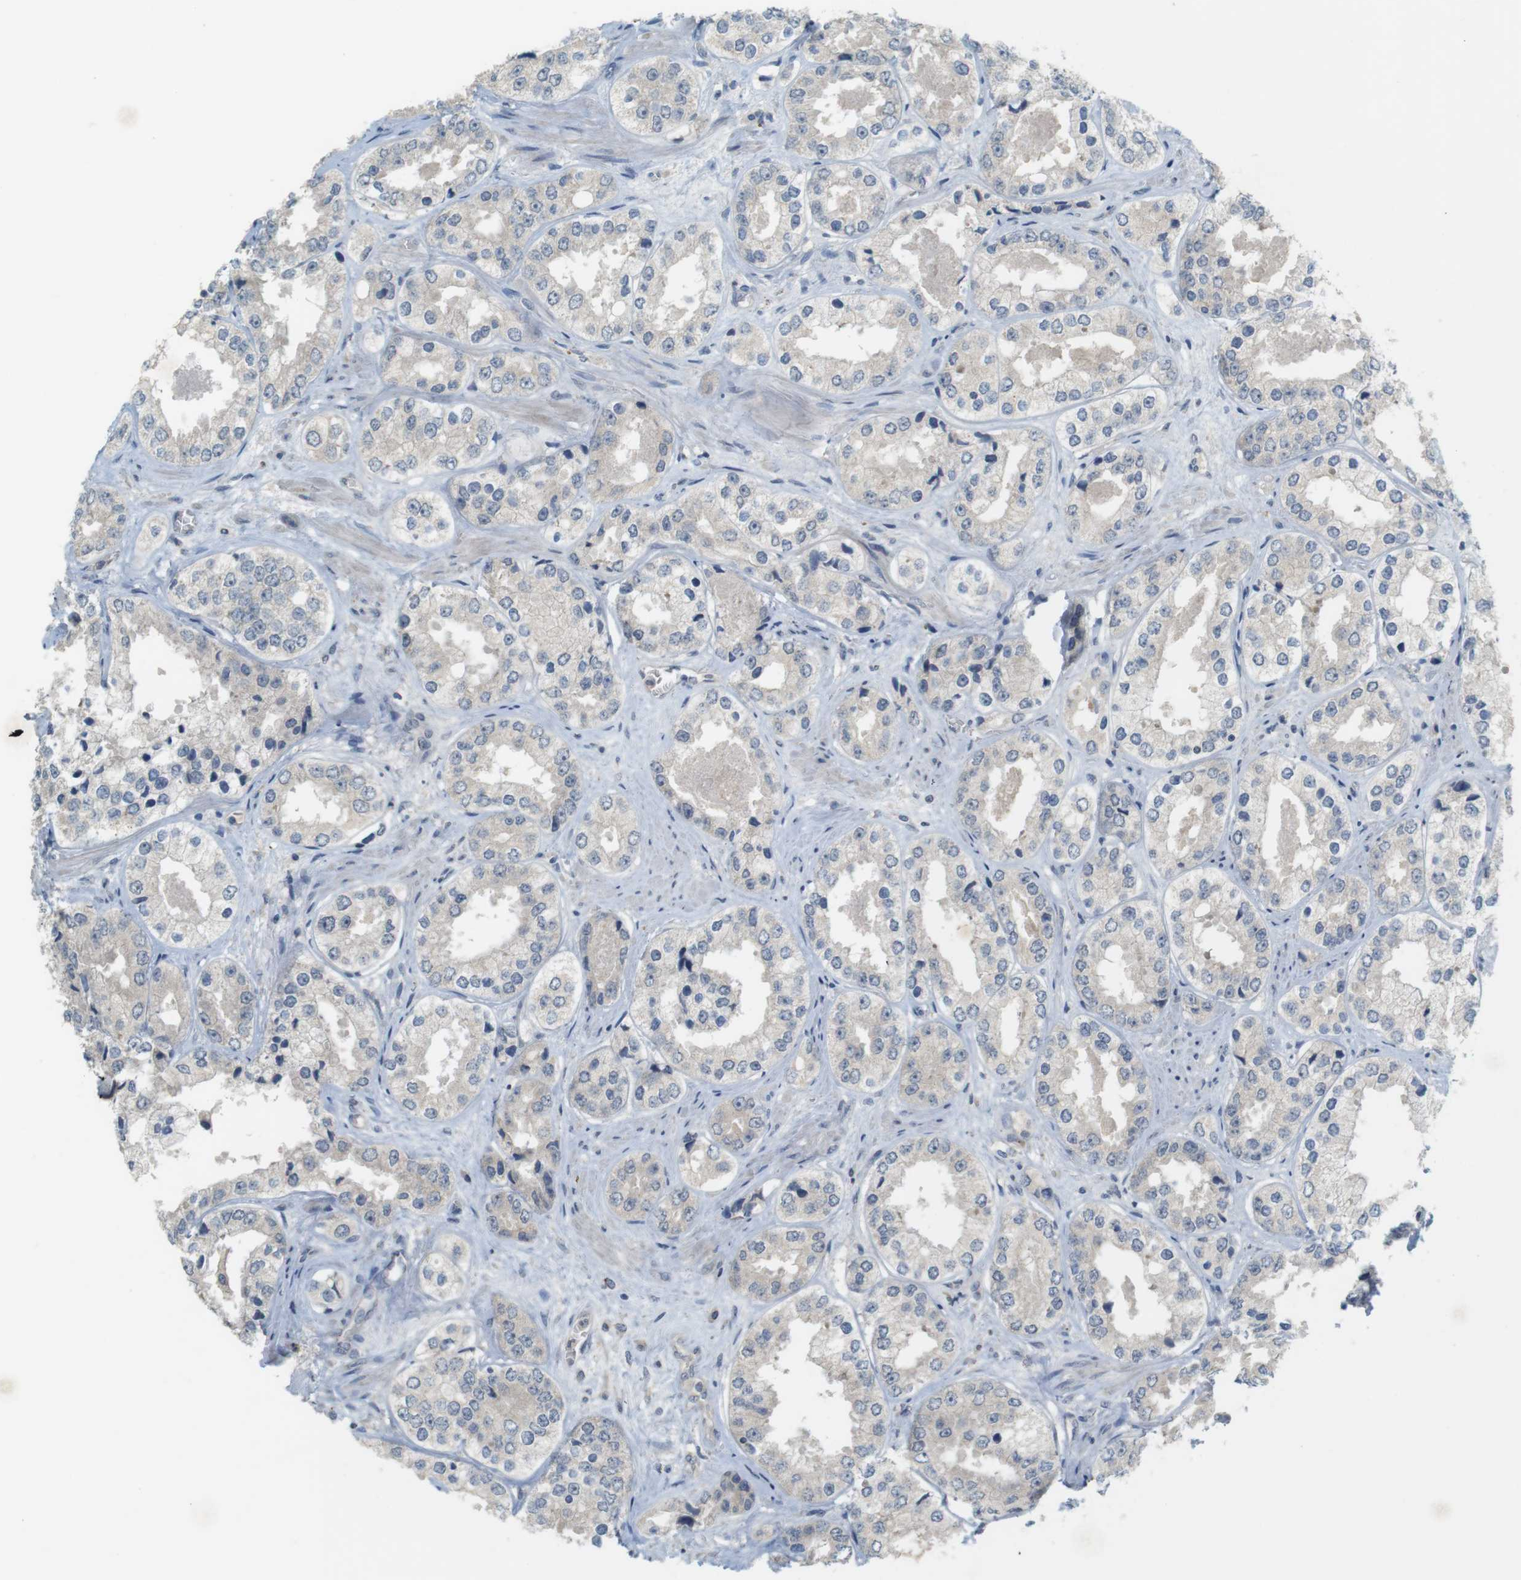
{"staining": {"intensity": "weak", "quantity": "<25%", "location": "cytoplasmic/membranous"}, "tissue": "prostate cancer", "cell_type": "Tumor cells", "image_type": "cancer", "snomed": [{"axis": "morphology", "description": "Adenocarcinoma, High grade"}, {"axis": "topography", "description": "Prostate"}], "caption": "A histopathology image of prostate cancer stained for a protein exhibits no brown staining in tumor cells.", "gene": "MUC5B", "patient": {"sex": "male", "age": 61}}